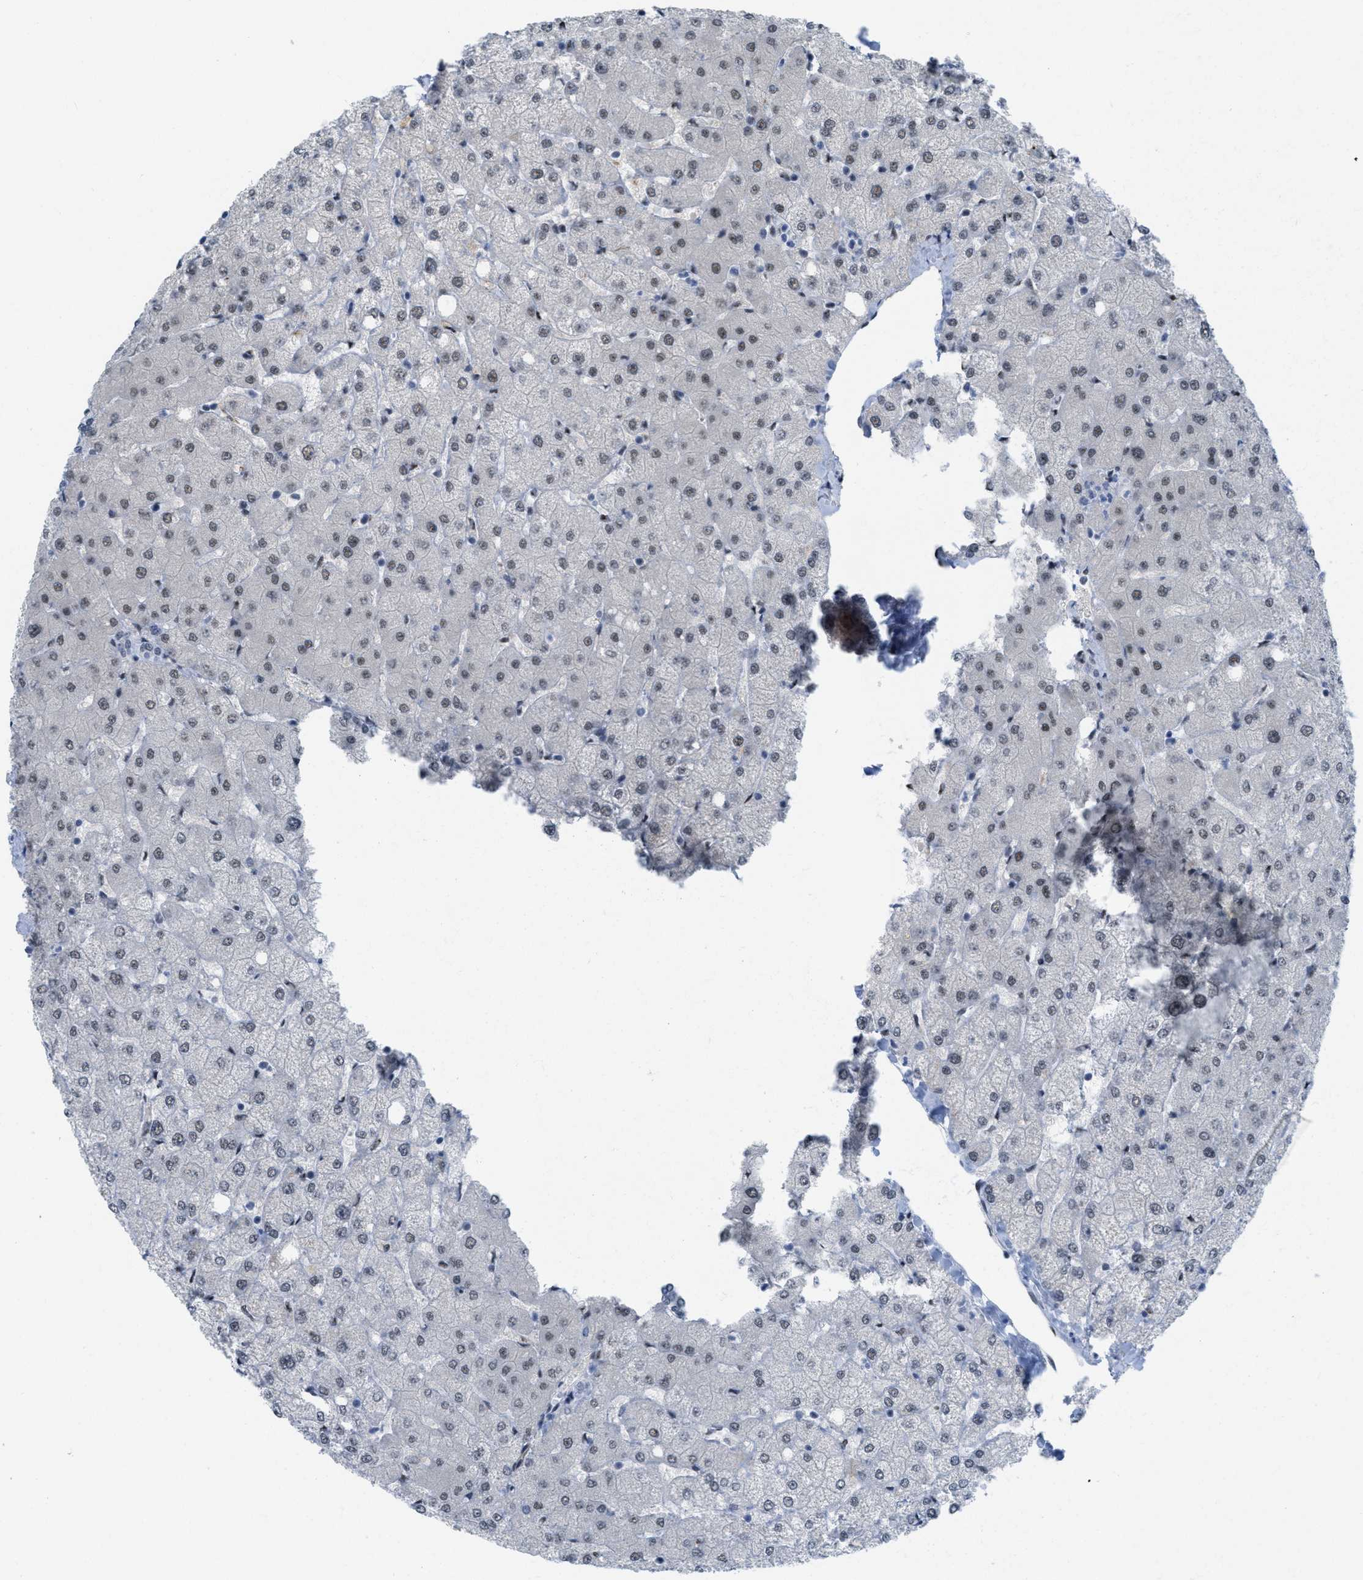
{"staining": {"intensity": "negative", "quantity": "none", "location": "none"}, "tissue": "liver", "cell_type": "Cholangiocytes", "image_type": "normal", "snomed": [{"axis": "morphology", "description": "Normal tissue, NOS"}, {"axis": "topography", "description": "Liver"}], "caption": "An immunohistochemistry micrograph of benign liver is shown. There is no staining in cholangiocytes of liver.", "gene": "LRRC8B", "patient": {"sex": "female", "age": 54}}